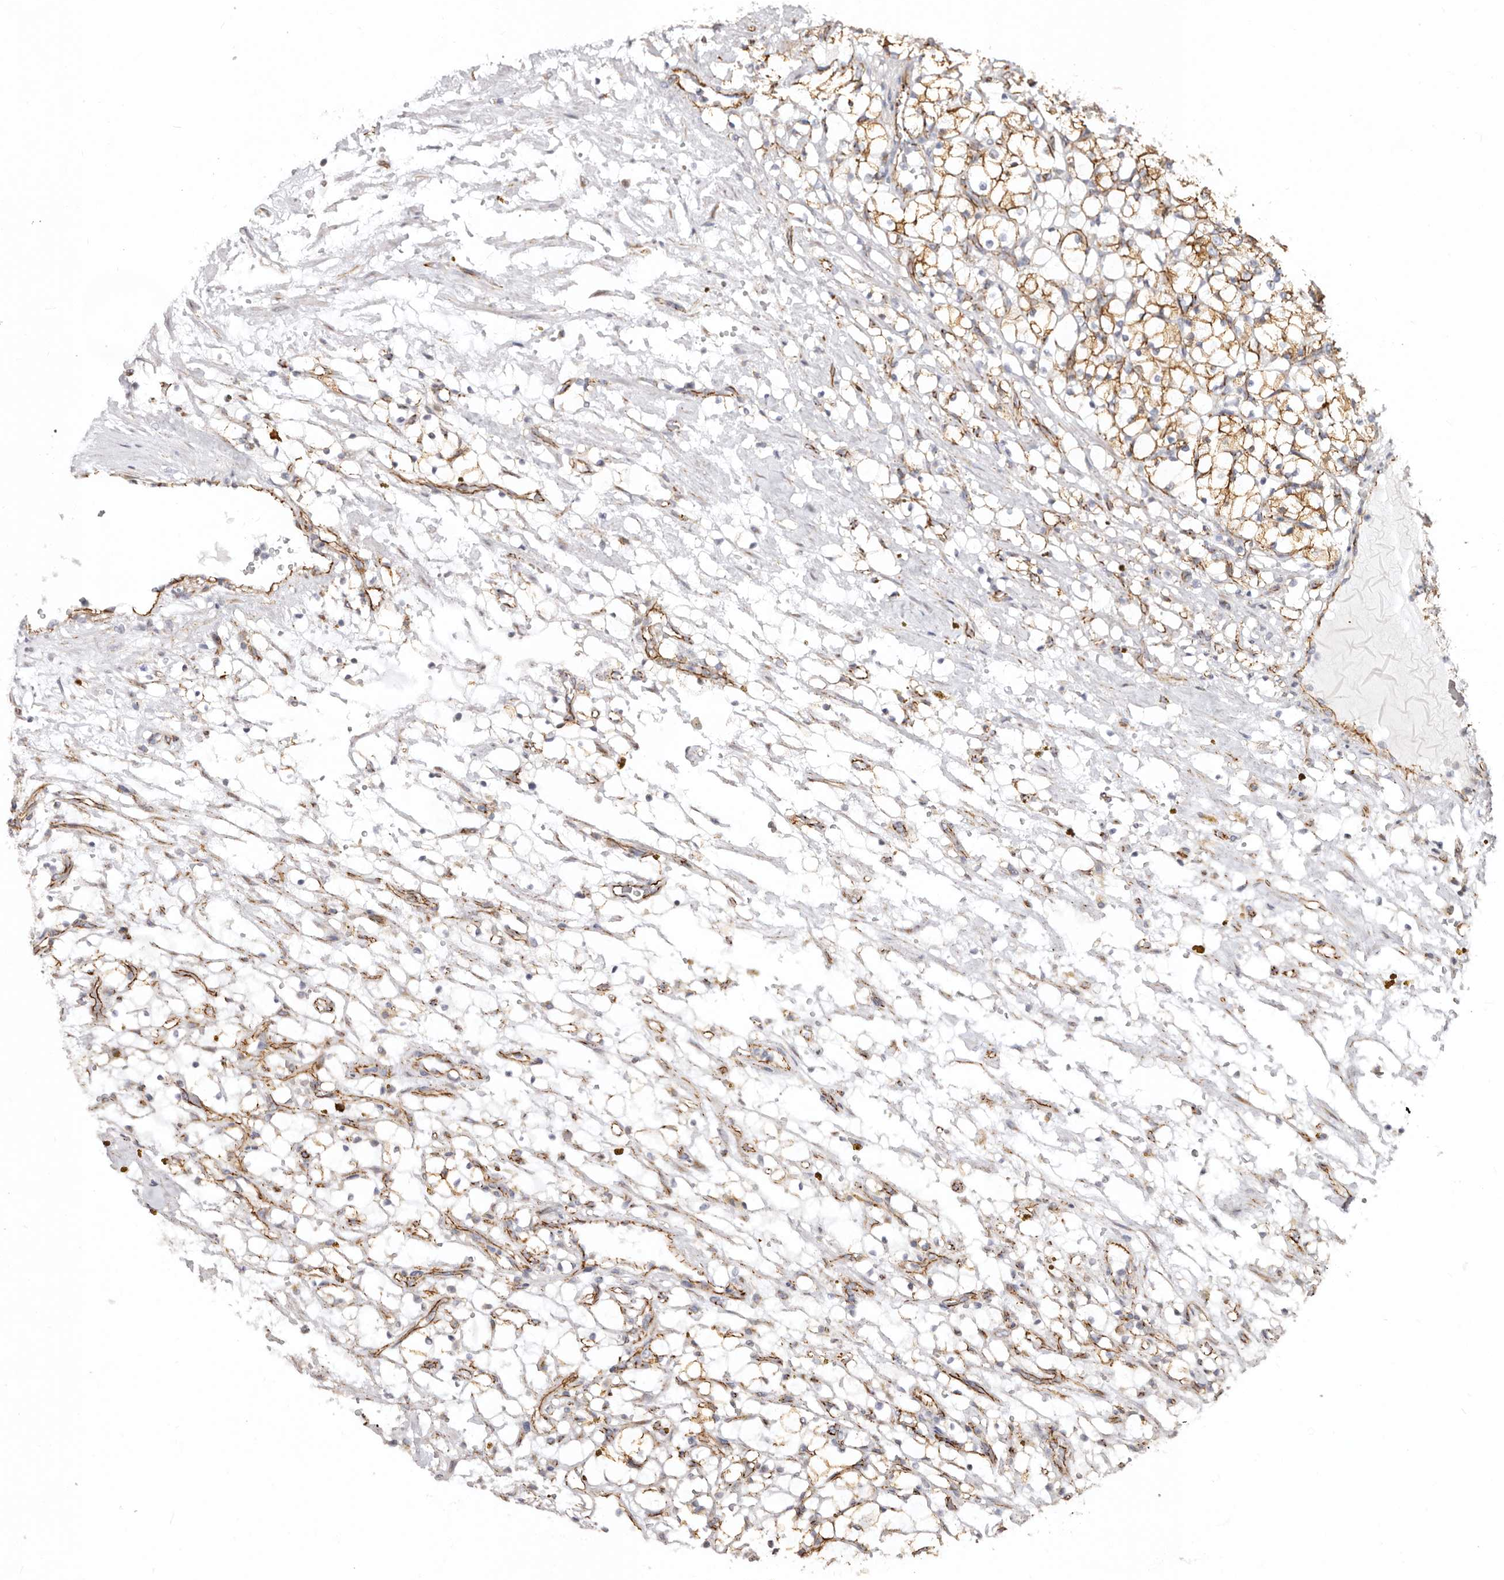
{"staining": {"intensity": "moderate", "quantity": "<25%", "location": "cytoplasmic/membranous"}, "tissue": "renal cancer", "cell_type": "Tumor cells", "image_type": "cancer", "snomed": [{"axis": "morphology", "description": "Adenocarcinoma, NOS"}, {"axis": "topography", "description": "Kidney"}], "caption": "DAB immunohistochemical staining of renal adenocarcinoma demonstrates moderate cytoplasmic/membranous protein positivity in approximately <25% of tumor cells.", "gene": "CTNNB1", "patient": {"sex": "female", "age": 69}}